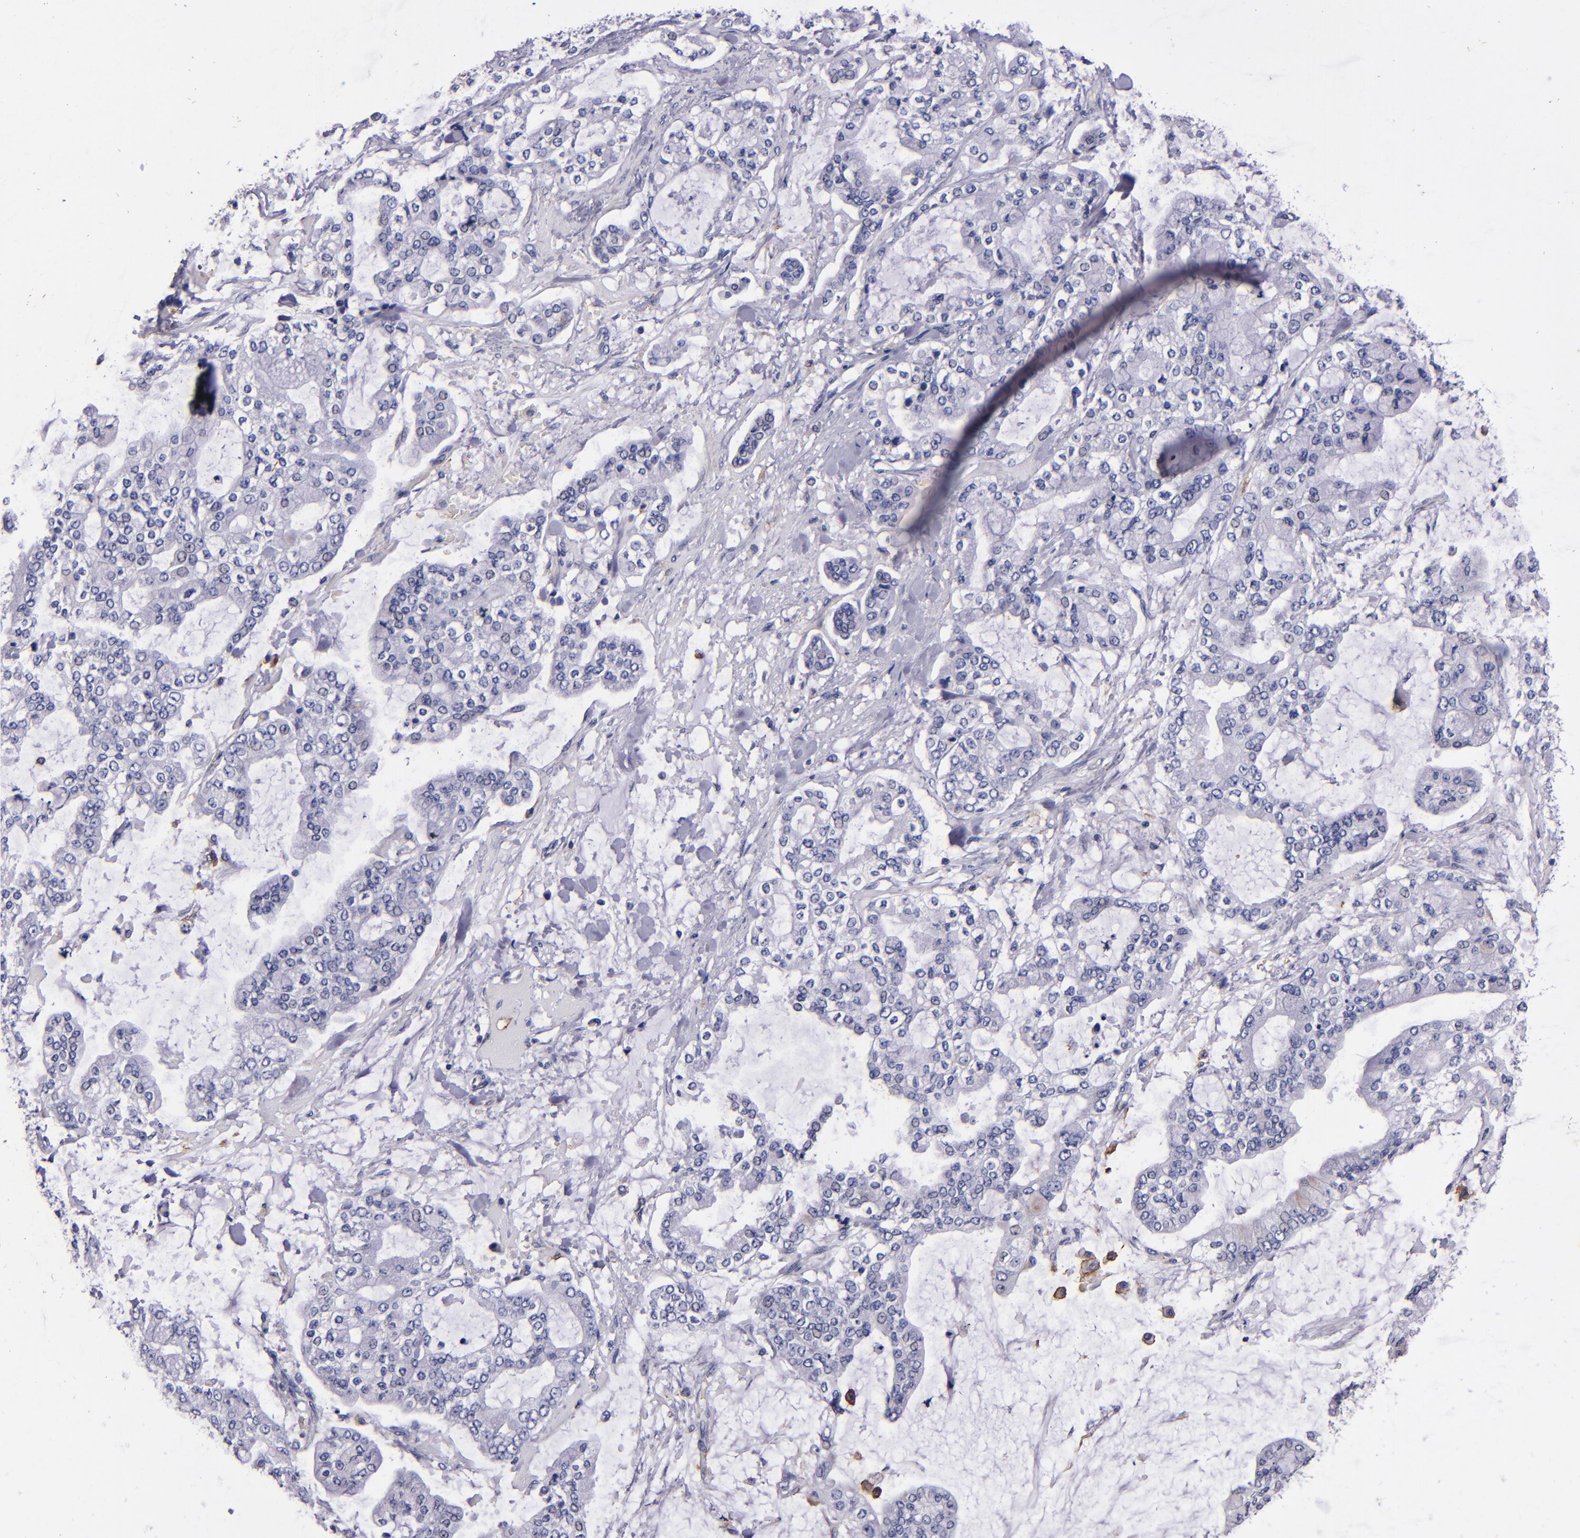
{"staining": {"intensity": "negative", "quantity": "none", "location": "none"}, "tissue": "stomach cancer", "cell_type": "Tumor cells", "image_type": "cancer", "snomed": [{"axis": "morphology", "description": "Normal tissue, NOS"}, {"axis": "morphology", "description": "Adenocarcinoma, NOS"}, {"axis": "topography", "description": "Stomach, upper"}, {"axis": "topography", "description": "Stomach"}], "caption": "This image is of stomach cancer stained with immunohistochemistry to label a protein in brown with the nuclei are counter-stained blue. There is no positivity in tumor cells.", "gene": "SIRPA", "patient": {"sex": "male", "age": 76}}